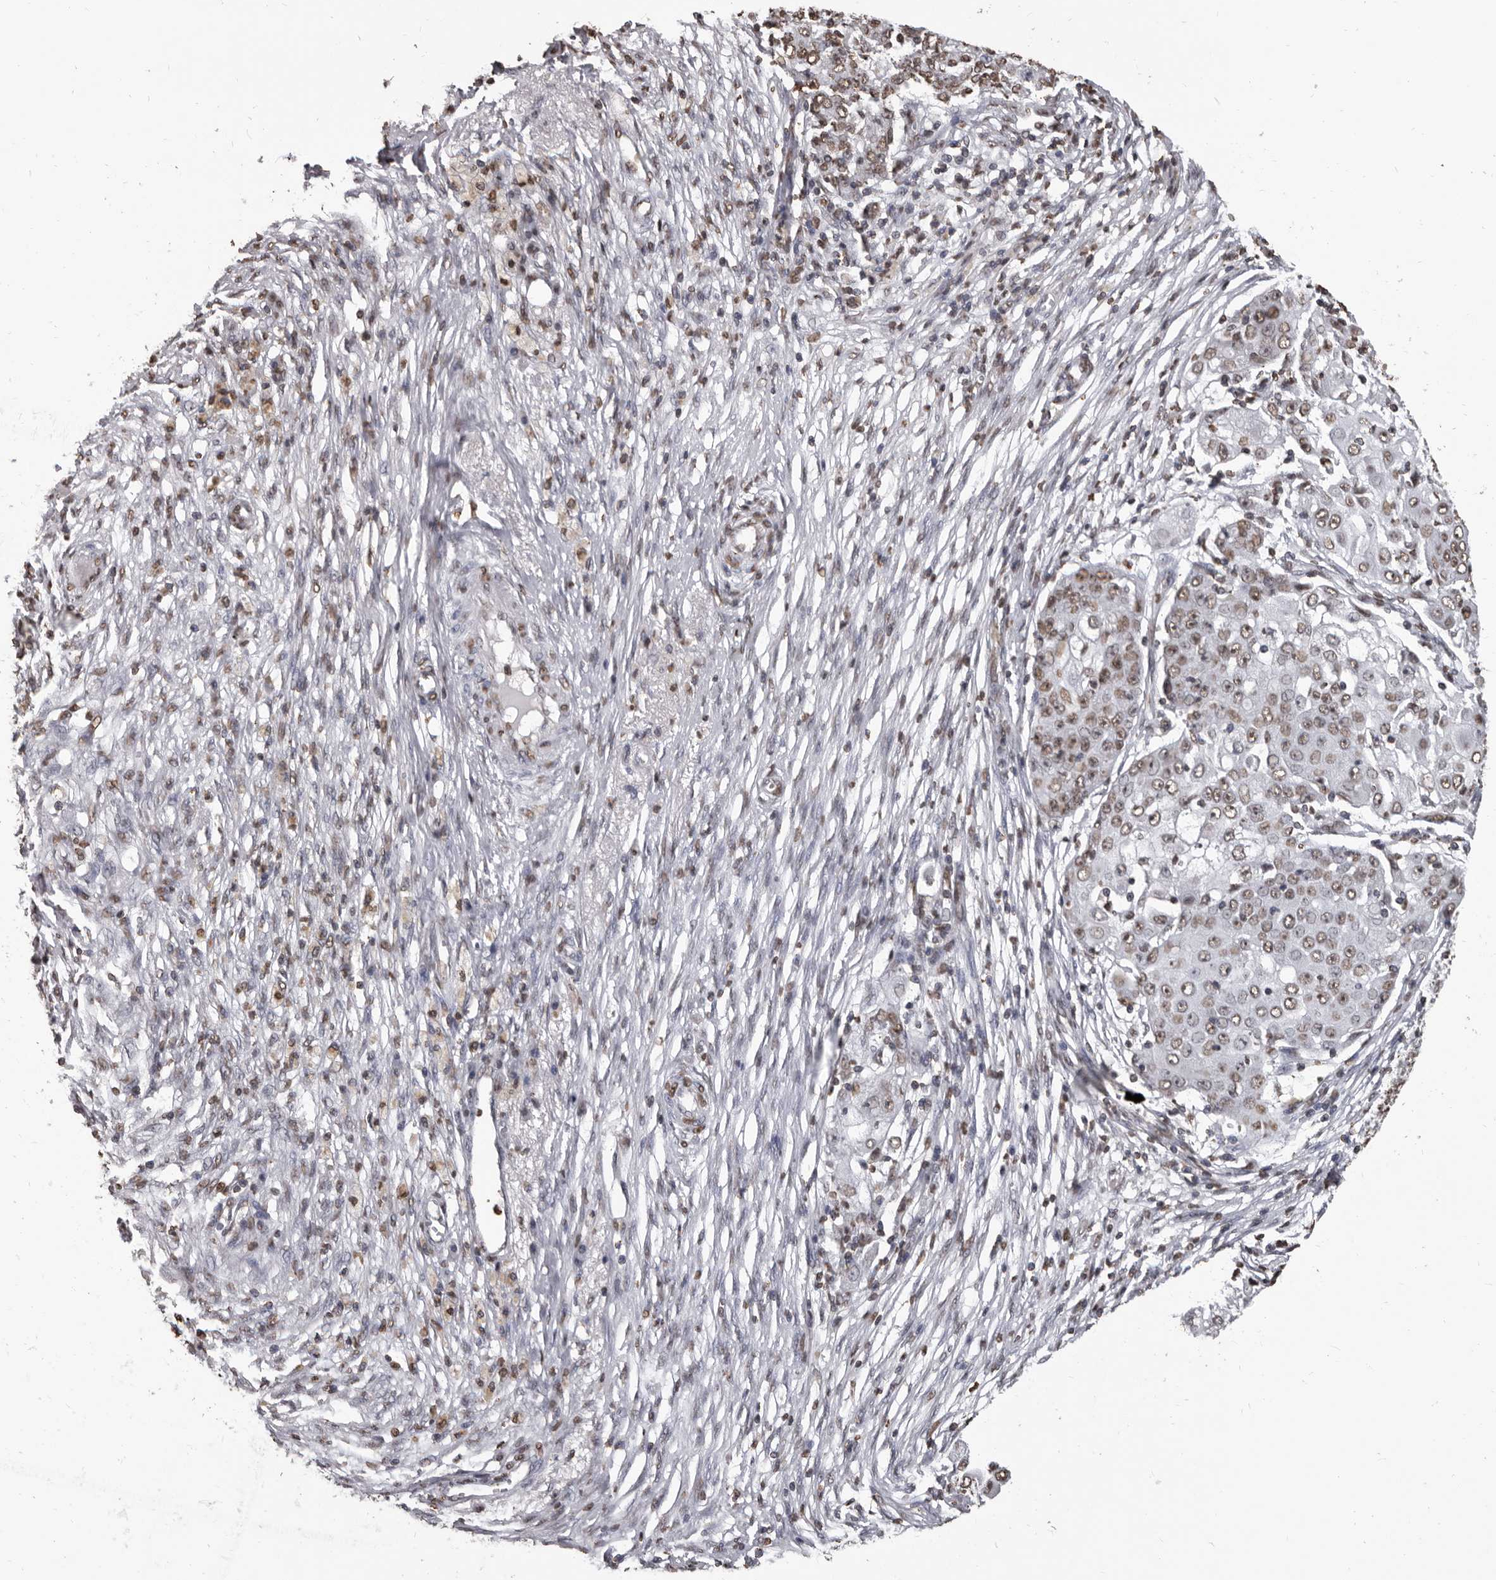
{"staining": {"intensity": "moderate", "quantity": ">75%", "location": "nuclear"}, "tissue": "ovarian cancer", "cell_type": "Tumor cells", "image_type": "cancer", "snomed": [{"axis": "morphology", "description": "Carcinoma, endometroid"}, {"axis": "topography", "description": "Ovary"}], "caption": "Immunohistochemistry histopathology image of ovarian cancer (endometroid carcinoma) stained for a protein (brown), which displays medium levels of moderate nuclear staining in approximately >75% of tumor cells.", "gene": "AHR", "patient": {"sex": "female", "age": 42}}